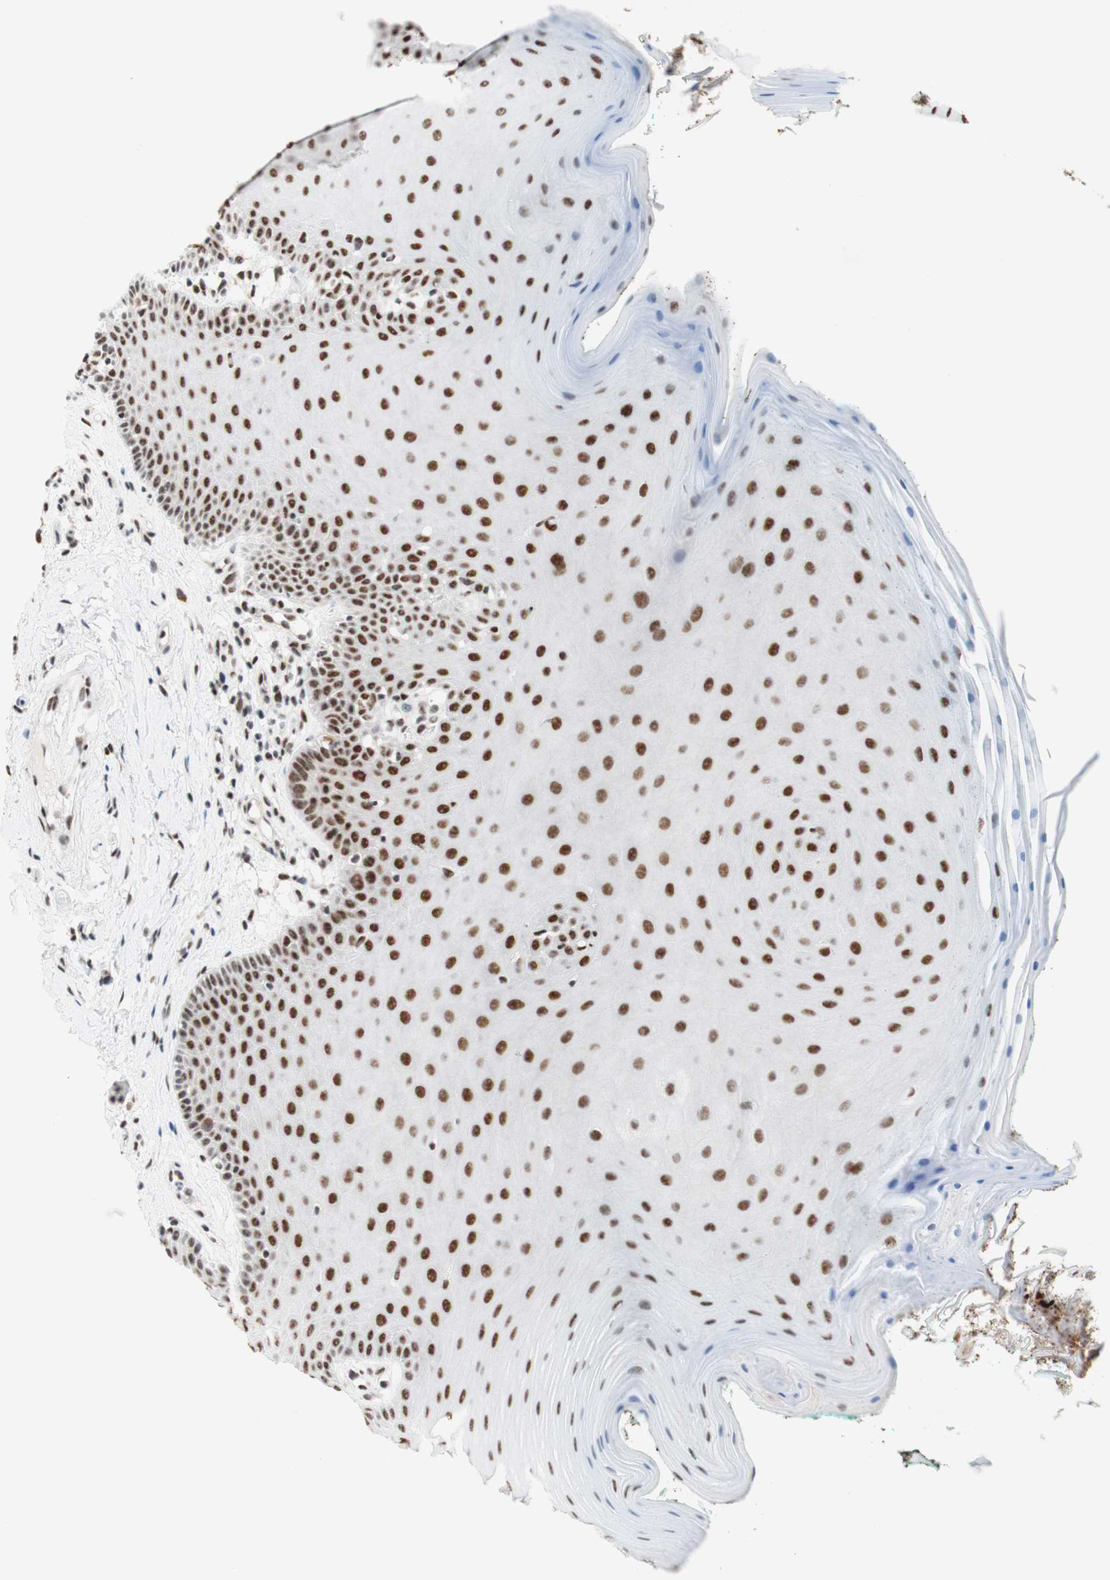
{"staining": {"intensity": "strong", "quantity": ">75%", "location": "nuclear"}, "tissue": "oral mucosa", "cell_type": "Squamous epithelial cells", "image_type": "normal", "snomed": [{"axis": "morphology", "description": "Normal tissue, NOS"}, {"axis": "topography", "description": "Skeletal muscle"}, {"axis": "topography", "description": "Oral tissue"}], "caption": "Protein expression analysis of benign human oral mucosa reveals strong nuclear positivity in approximately >75% of squamous epithelial cells.", "gene": "PRPF19", "patient": {"sex": "male", "age": 58}}